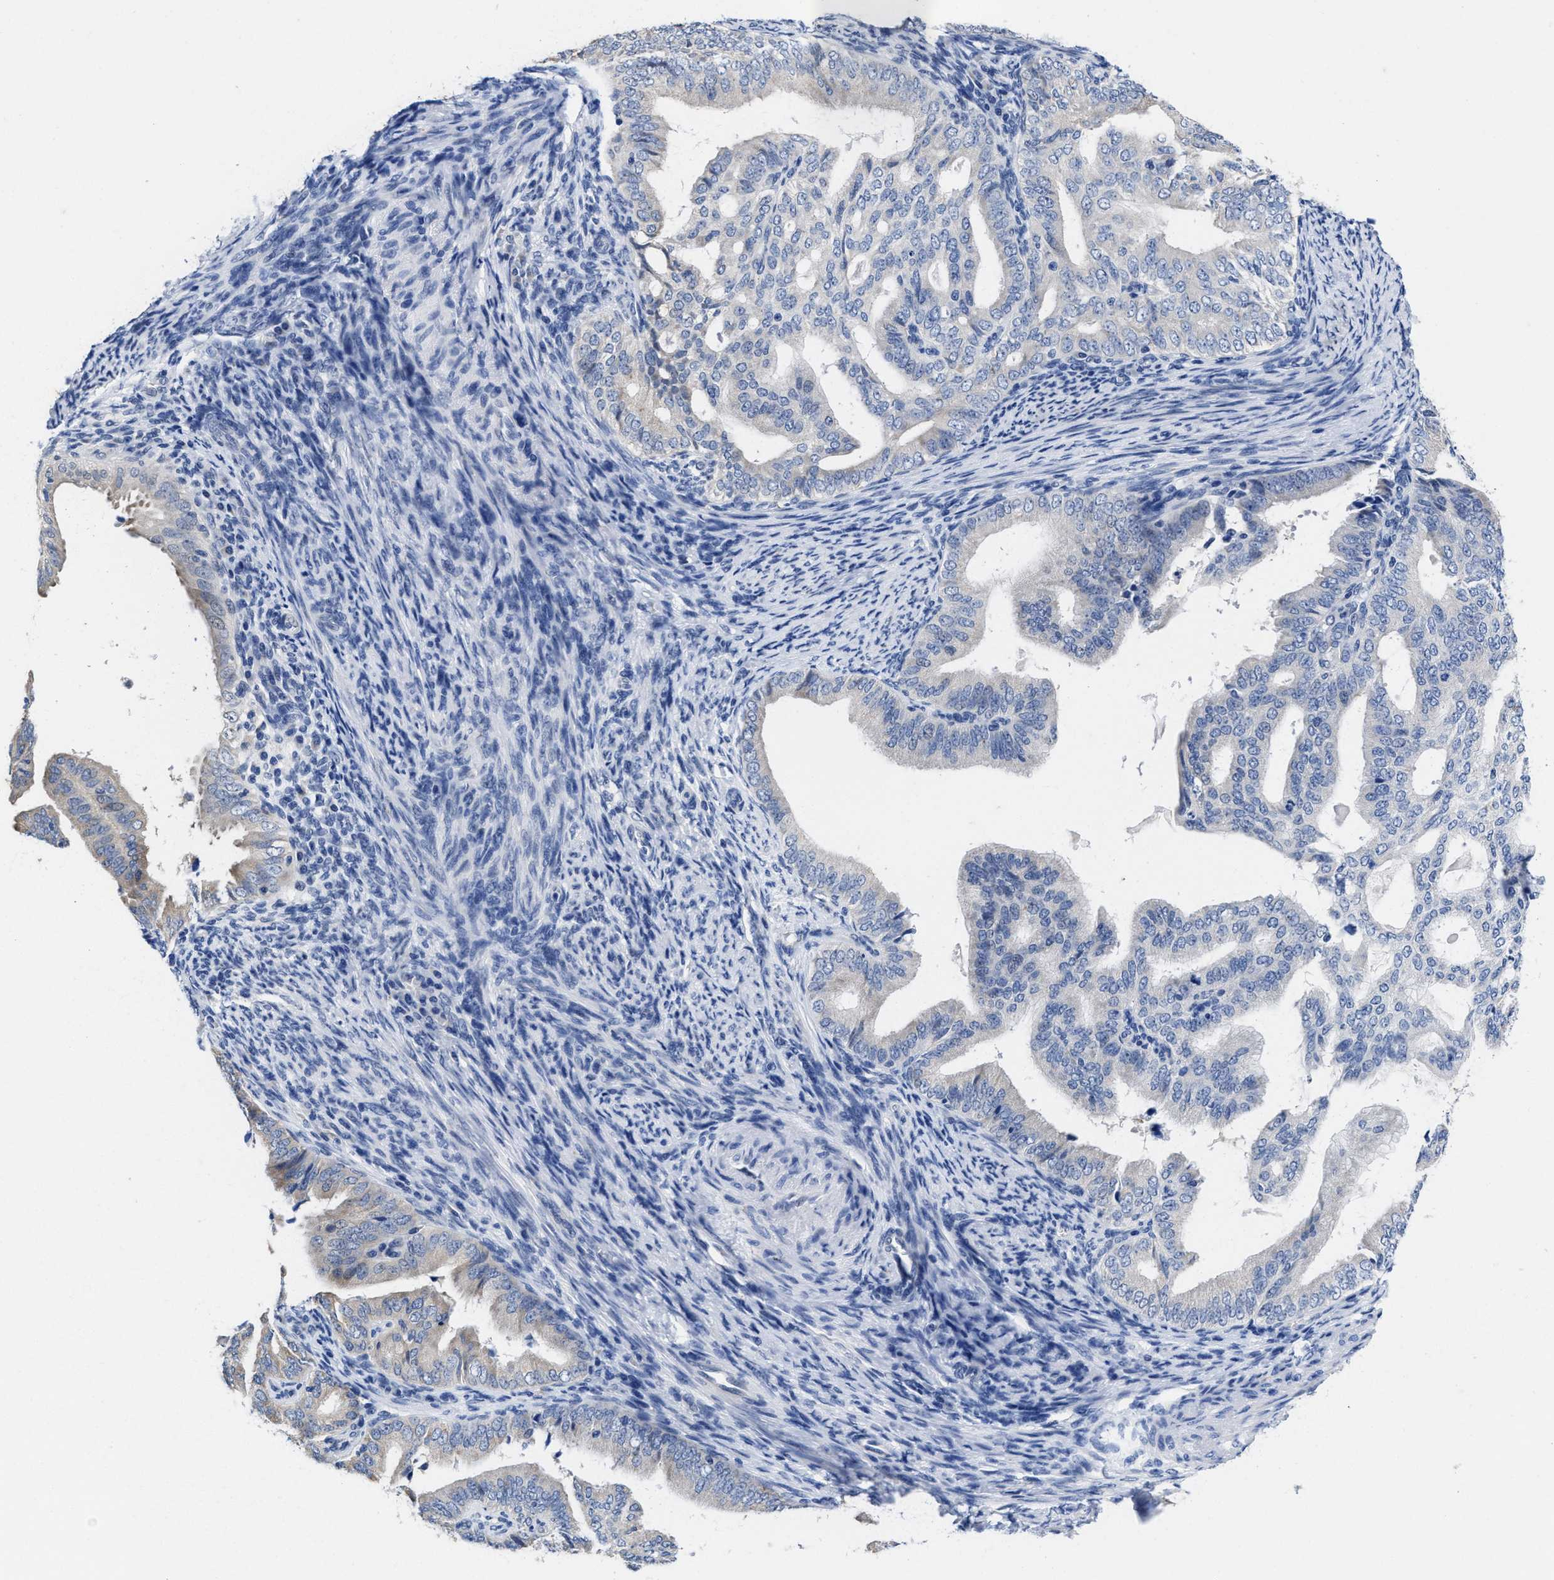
{"staining": {"intensity": "negative", "quantity": "none", "location": "none"}, "tissue": "endometrial cancer", "cell_type": "Tumor cells", "image_type": "cancer", "snomed": [{"axis": "morphology", "description": "Adenocarcinoma, NOS"}, {"axis": "topography", "description": "Endometrium"}], "caption": "A high-resolution histopathology image shows immunohistochemistry (IHC) staining of endometrial cancer (adenocarcinoma), which displays no significant staining in tumor cells.", "gene": "HOOK1", "patient": {"sex": "female", "age": 58}}